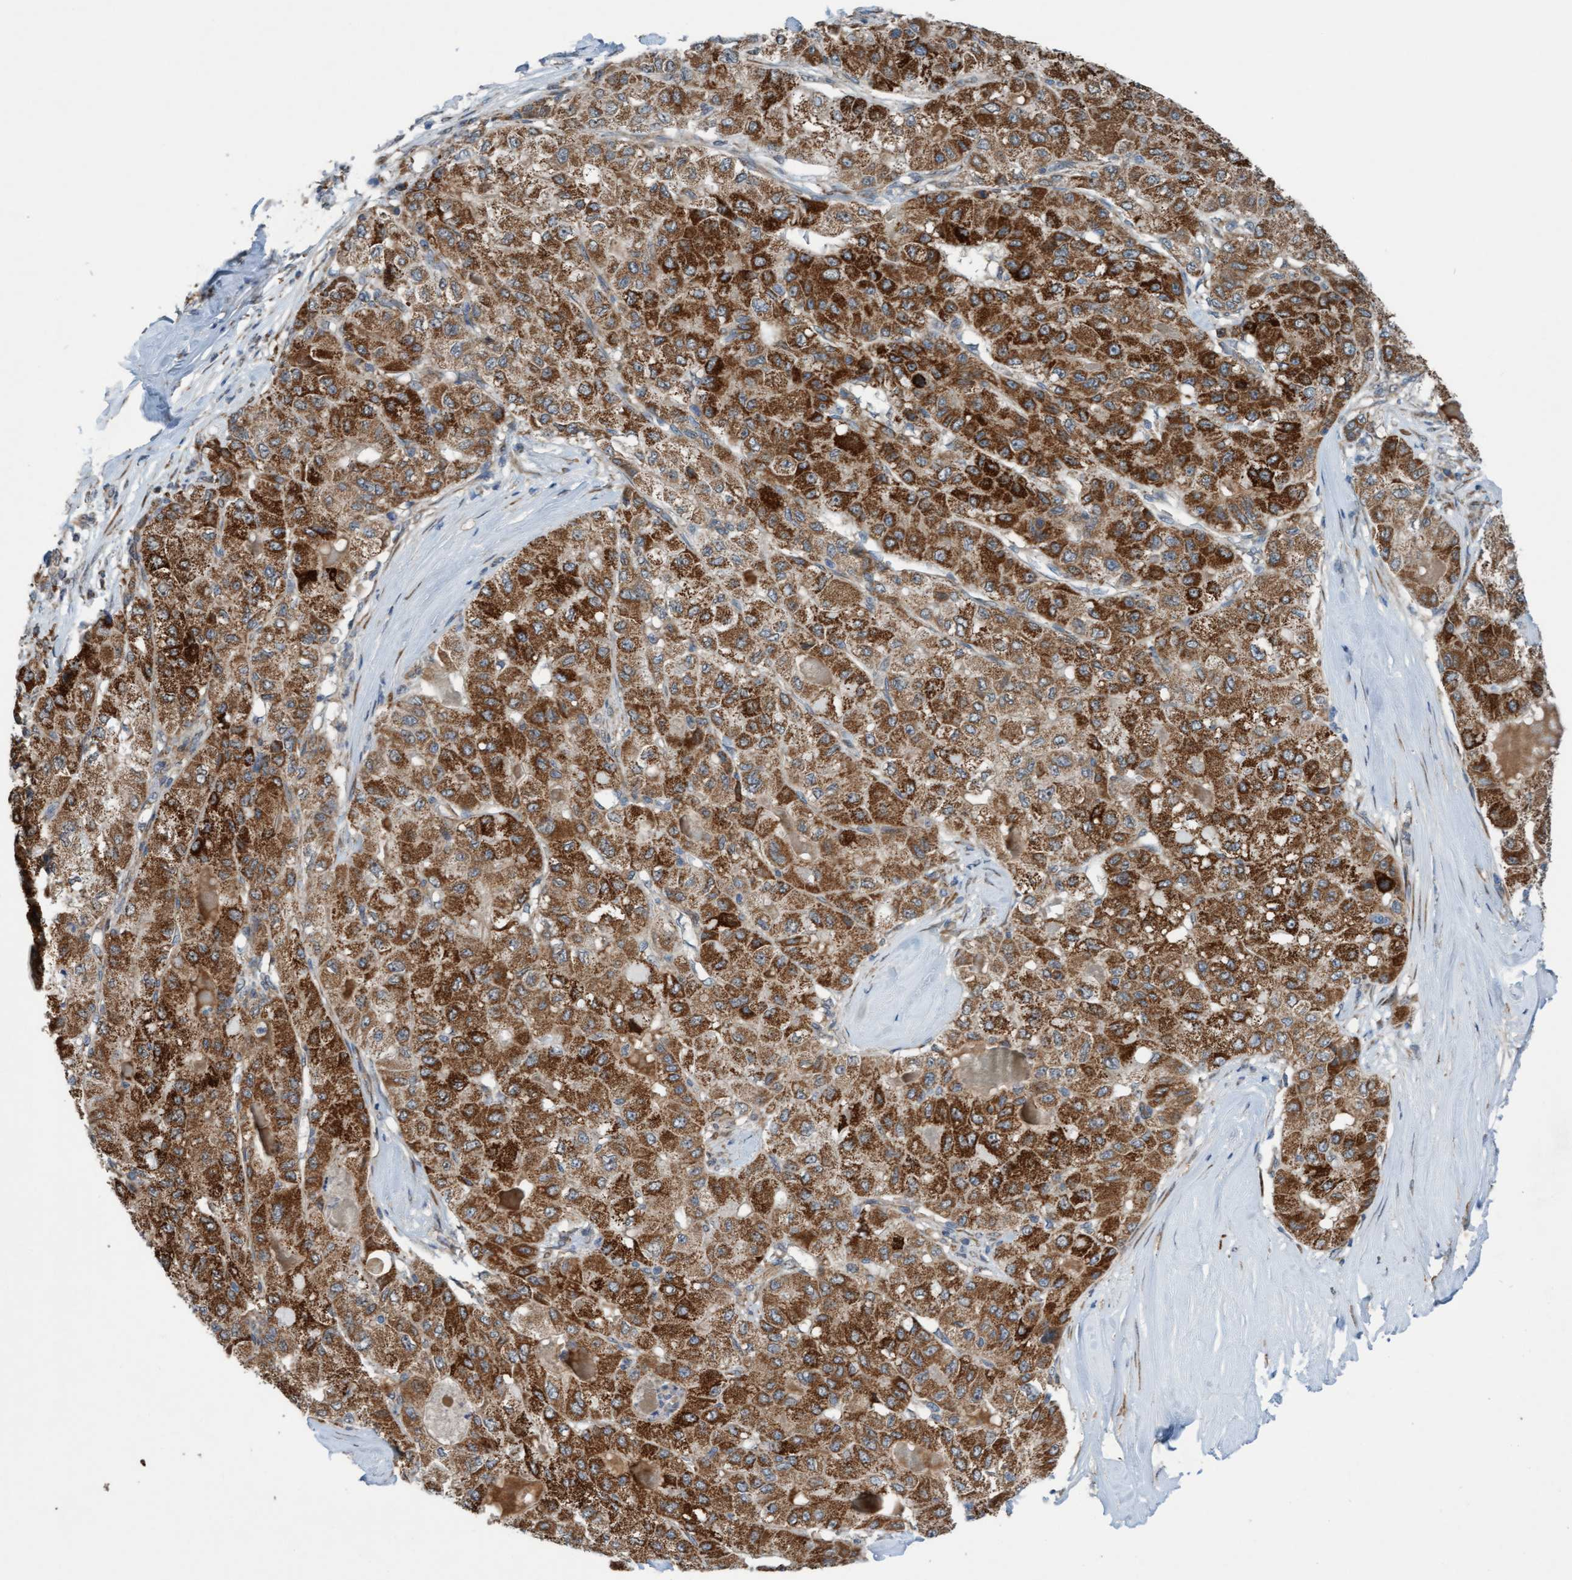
{"staining": {"intensity": "strong", "quantity": ">75%", "location": "cytoplasmic/membranous"}, "tissue": "liver cancer", "cell_type": "Tumor cells", "image_type": "cancer", "snomed": [{"axis": "morphology", "description": "Carcinoma, Hepatocellular, NOS"}, {"axis": "topography", "description": "Liver"}], "caption": "IHC of human liver cancer (hepatocellular carcinoma) exhibits high levels of strong cytoplasmic/membranous positivity in approximately >75% of tumor cells. IHC stains the protein in brown and the nuclei are stained blue.", "gene": "ZNF566", "patient": {"sex": "male", "age": 80}}